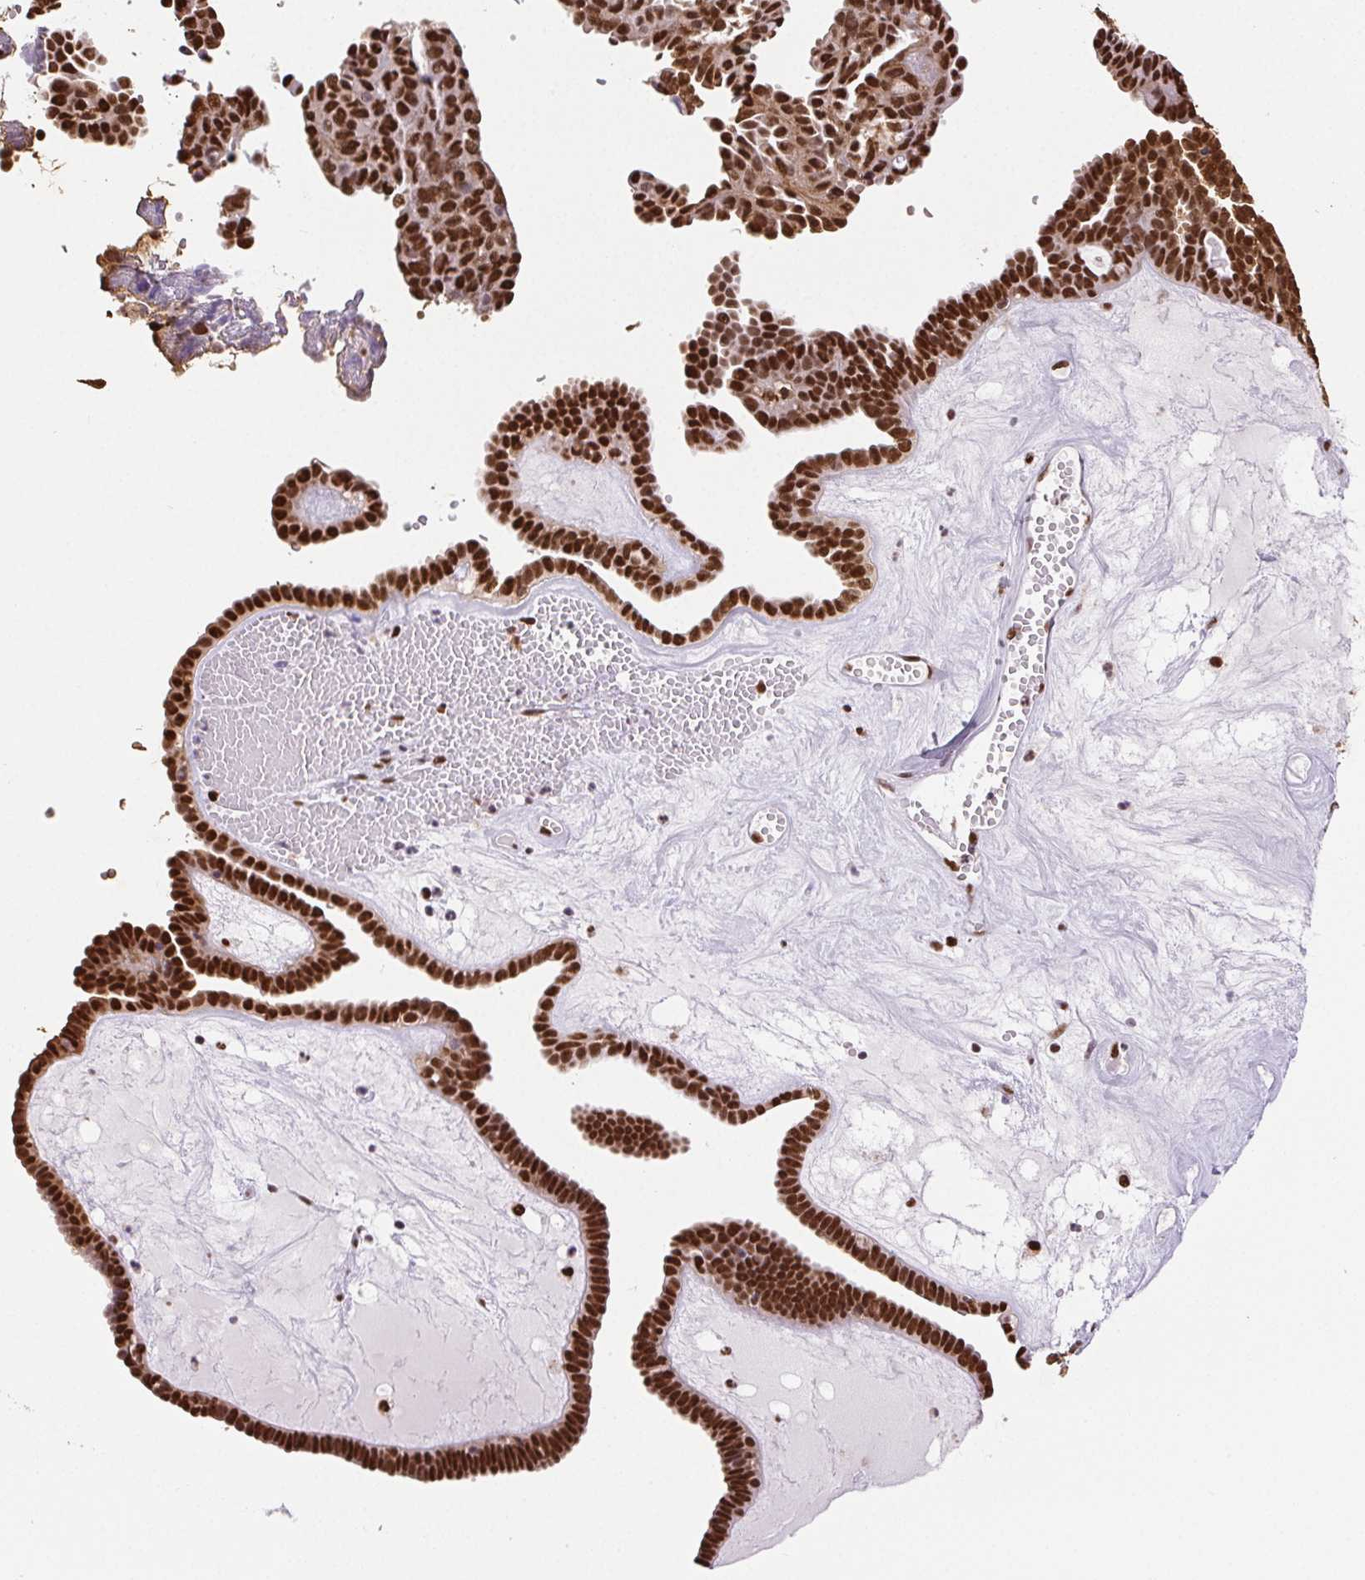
{"staining": {"intensity": "strong", "quantity": ">75%", "location": "nuclear"}, "tissue": "ovarian cancer", "cell_type": "Tumor cells", "image_type": "cancer", "snomed": [{"axis": "morphology", "description": "Cystadenocarcinoma, serous, NOS"}, {"axis": "topography", "description": "Ovary"}], "caption": "Immunohistochemical staining of ovarian cancer displays strong nuclear protein expression in about >75% of tumor cells.", "gene": "SET", "patient": {"sex": "female", "age": 71}}